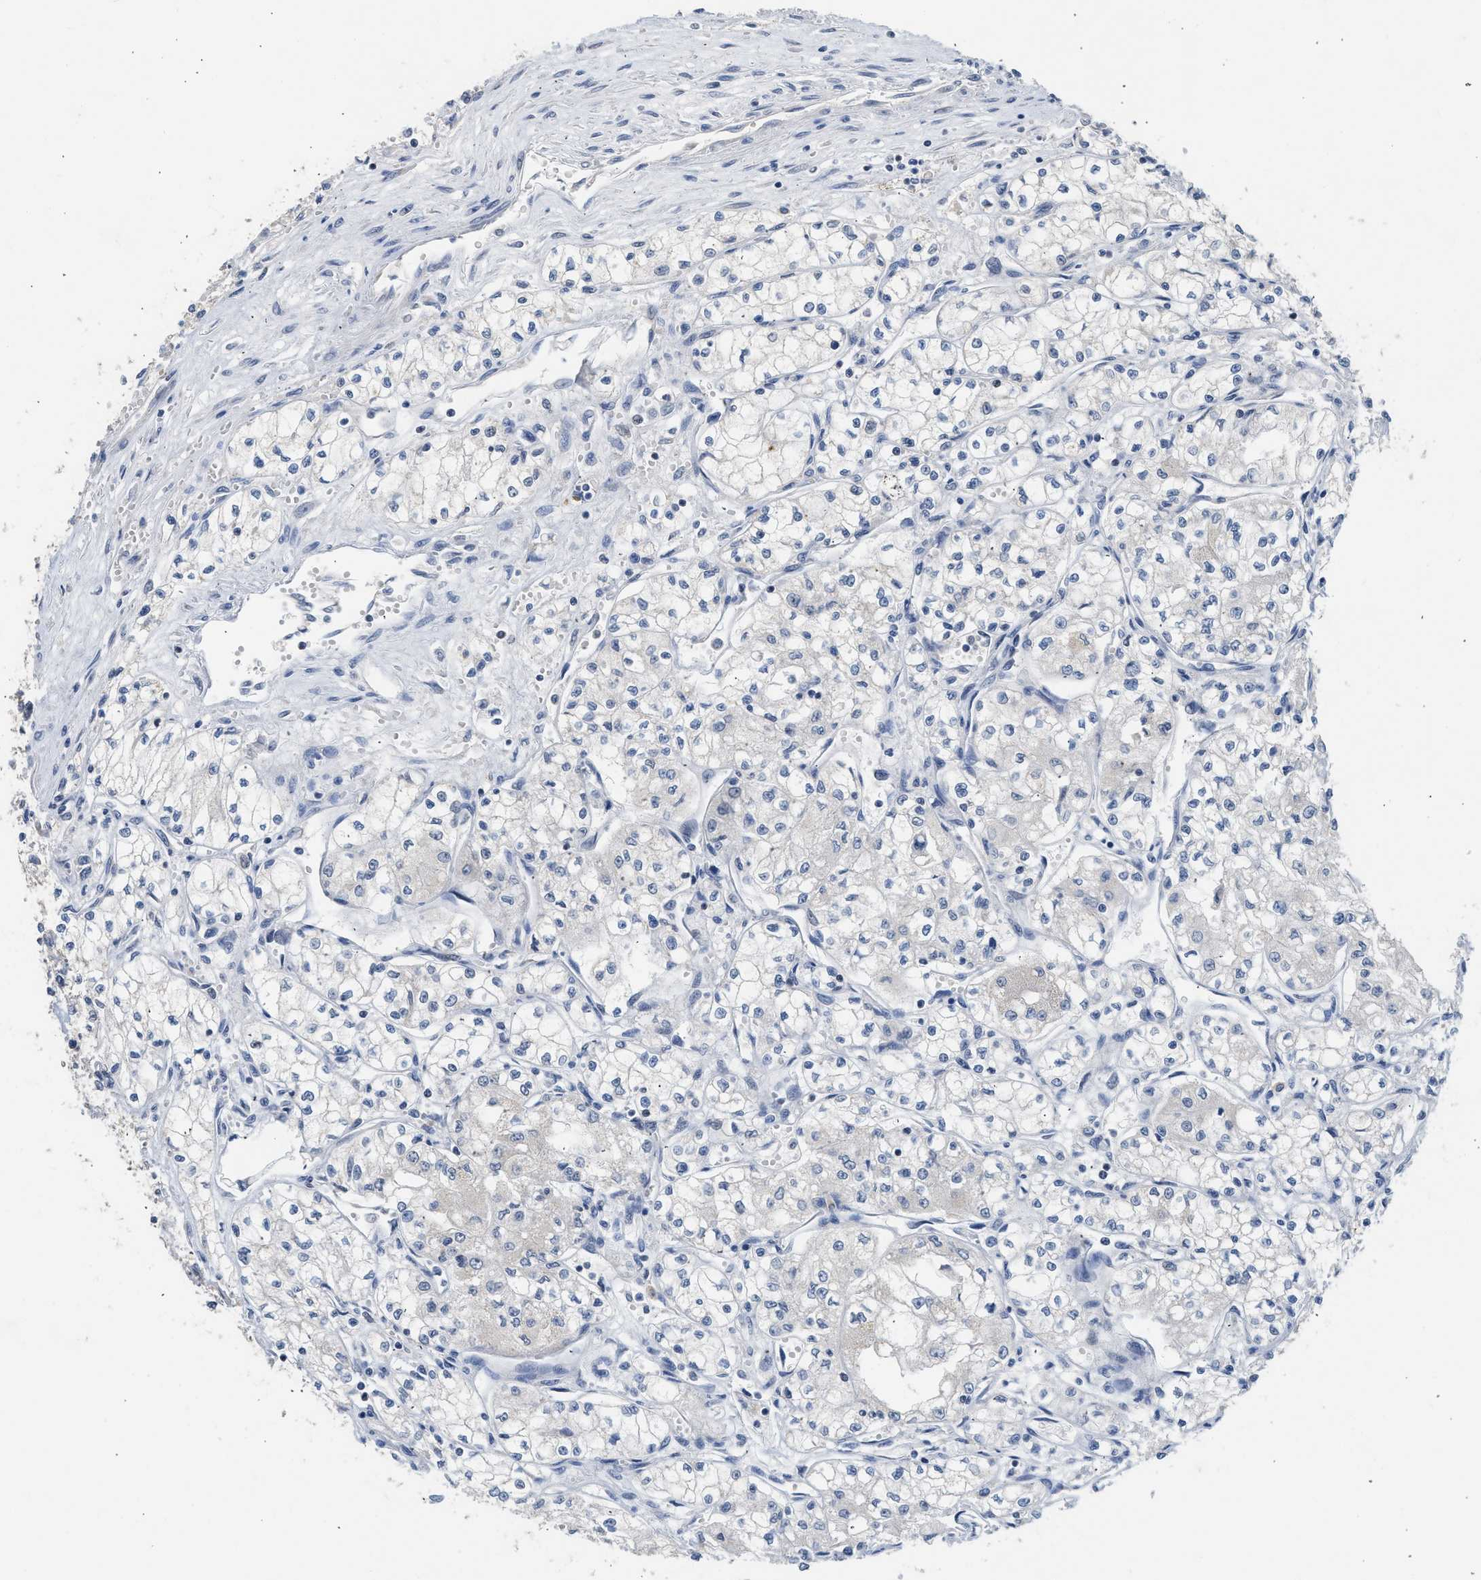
{"staining": {"intensity": "negative", "quantity": "none", "location": "none"}, "tissue": "renal cancer", "cell_type": "Tumor cells", "image_type": "cancer", "snomed": [{"axis": "morphology", "description": "Normal tissue, NOS"}, {"axis": "morphology", "description": "Adenocarcinoma, NOS"}, {"axis": "topography", "description": "Kidney"}], "caption": "Renal adenocarcinoma was stained to show a protein in brown. There is no significant expression in tumor cells.", "gene": "CSF3R", "patient": {"sex": "male", "age": 59}}